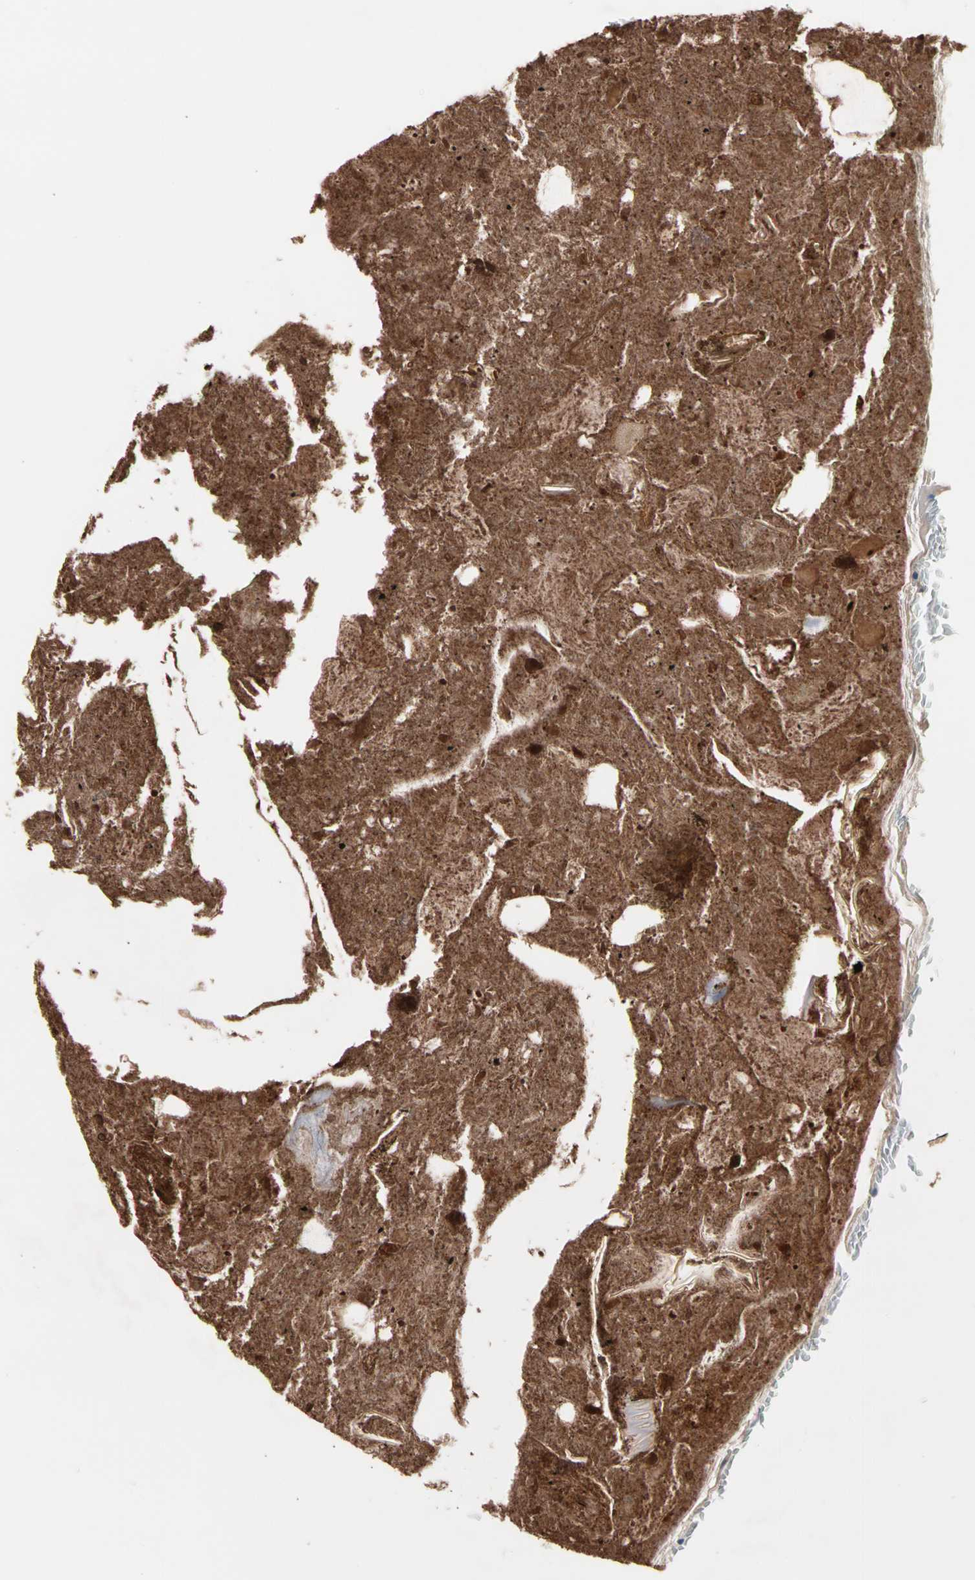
{"staining": {"intensity": "moderate", "quantity": "<25%", "location": "cytoplasmic/membranous"}, "tissue": "appendix", "cell_type": "Glandular cells", "image_type": "normal", "snomed": [{"axis": "morphology", "description": "Normal tissue, NOS"}, {"axis": "topography", "description": "Appendix"}], "caption": "A photomicrograph showing moderate cytoplasmic/membranous positivity in about <25% of glandular cells in normal appendix, as visualized by brown immunohistochemical staining.", "gene": "CASQ1", "patient": {"sex": "female", "age": 10}}